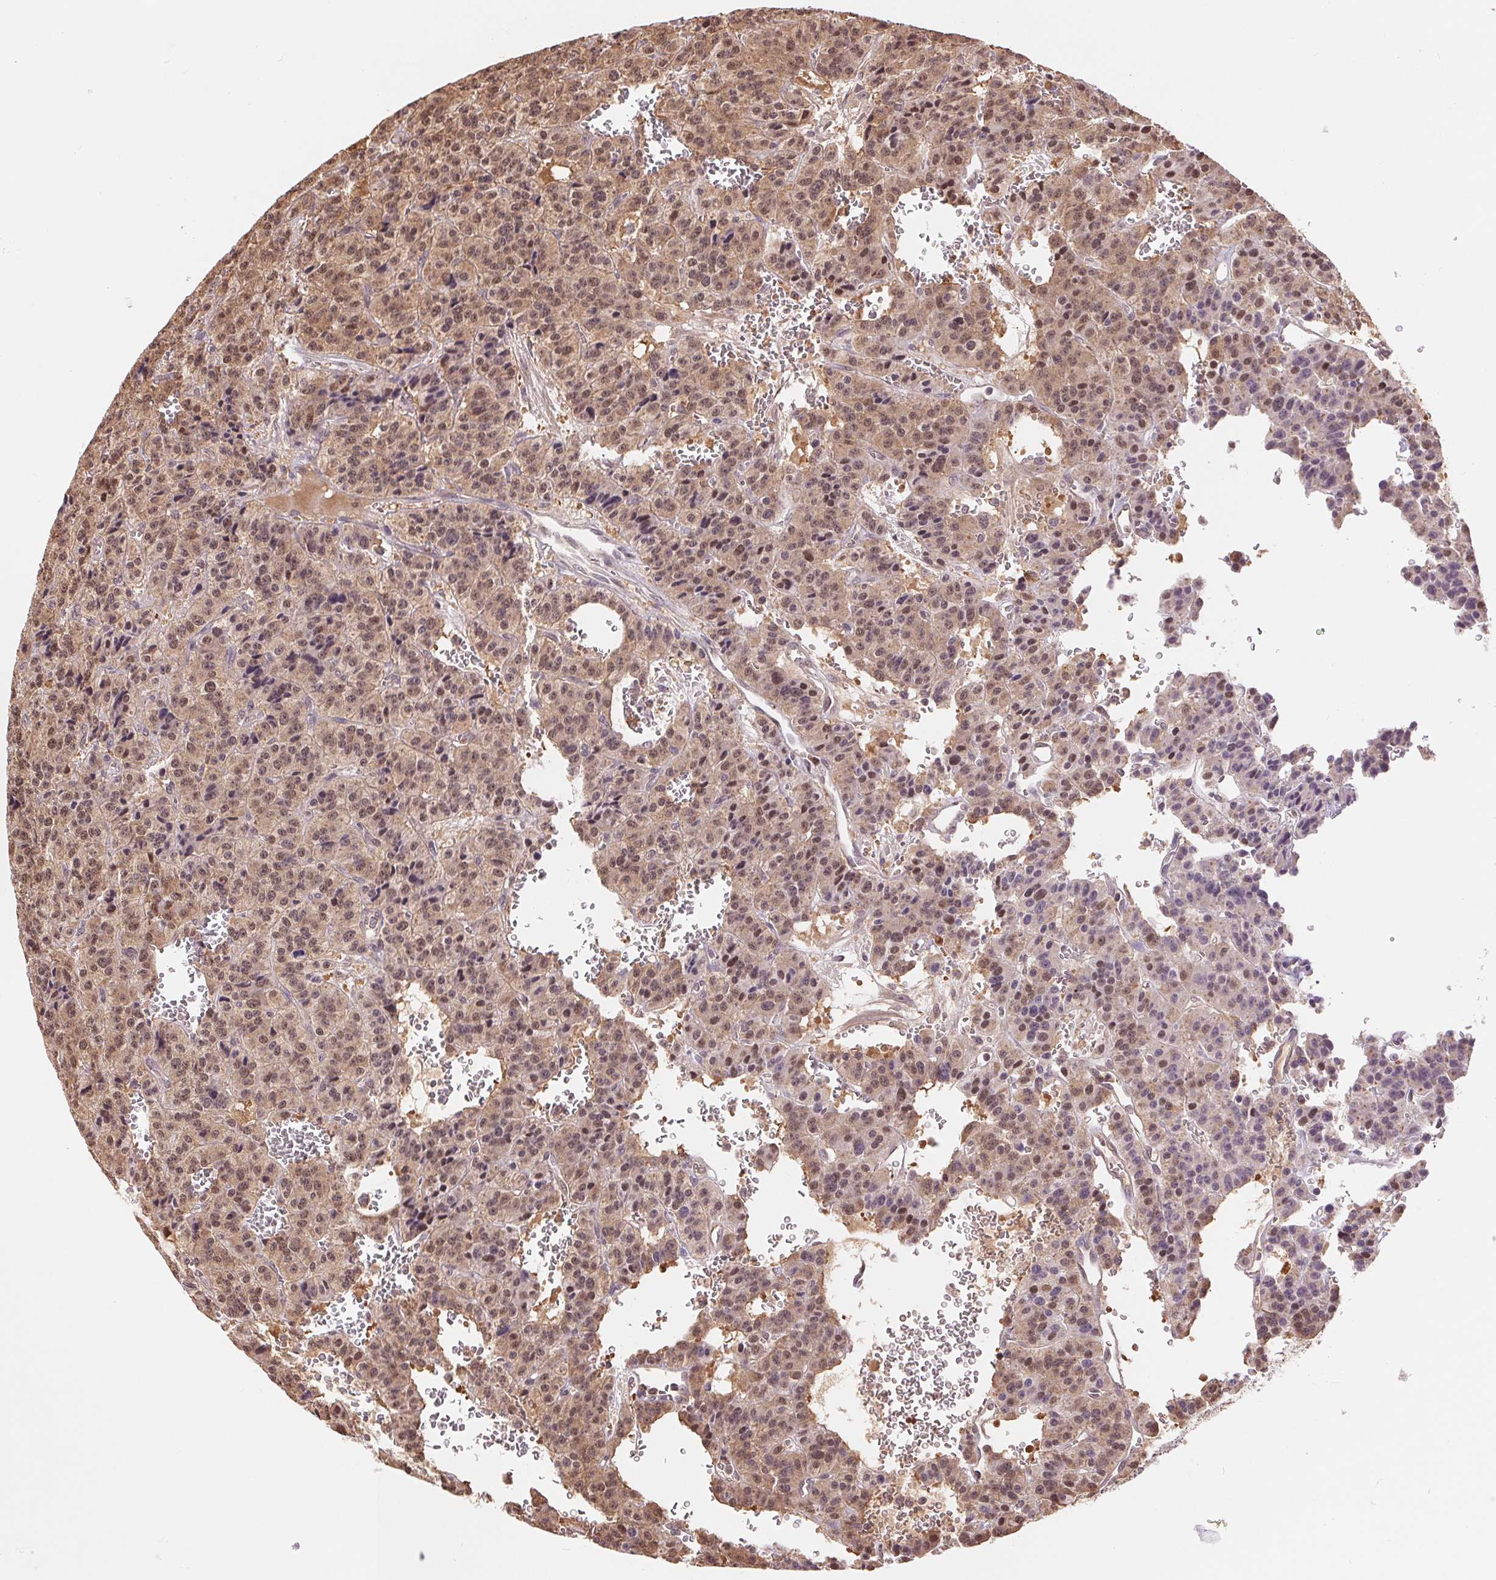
{"staining": {"intensity": "moderate", "quantity": ">75%", "location": "cytoplasmic/membranous,nuclear"}, "tissue": "carcinoid", "cell_type": "Tumor cells", "image_type": "cancer", "snomed": [{"axis": "morphology", "description": "Carcinoid, malignant, NOS"}, {"axis": "topography", "description": "Lung"}], "caption": "Immunohistochemical staining of carcinoid (malignant) shows medium levels of moderate cytoplasmic/membranous and nuclear protein staining in approximately >75% of tumor cells.", "gene": "TMEM273", "patient": {"sex": "female", "age": 71}}